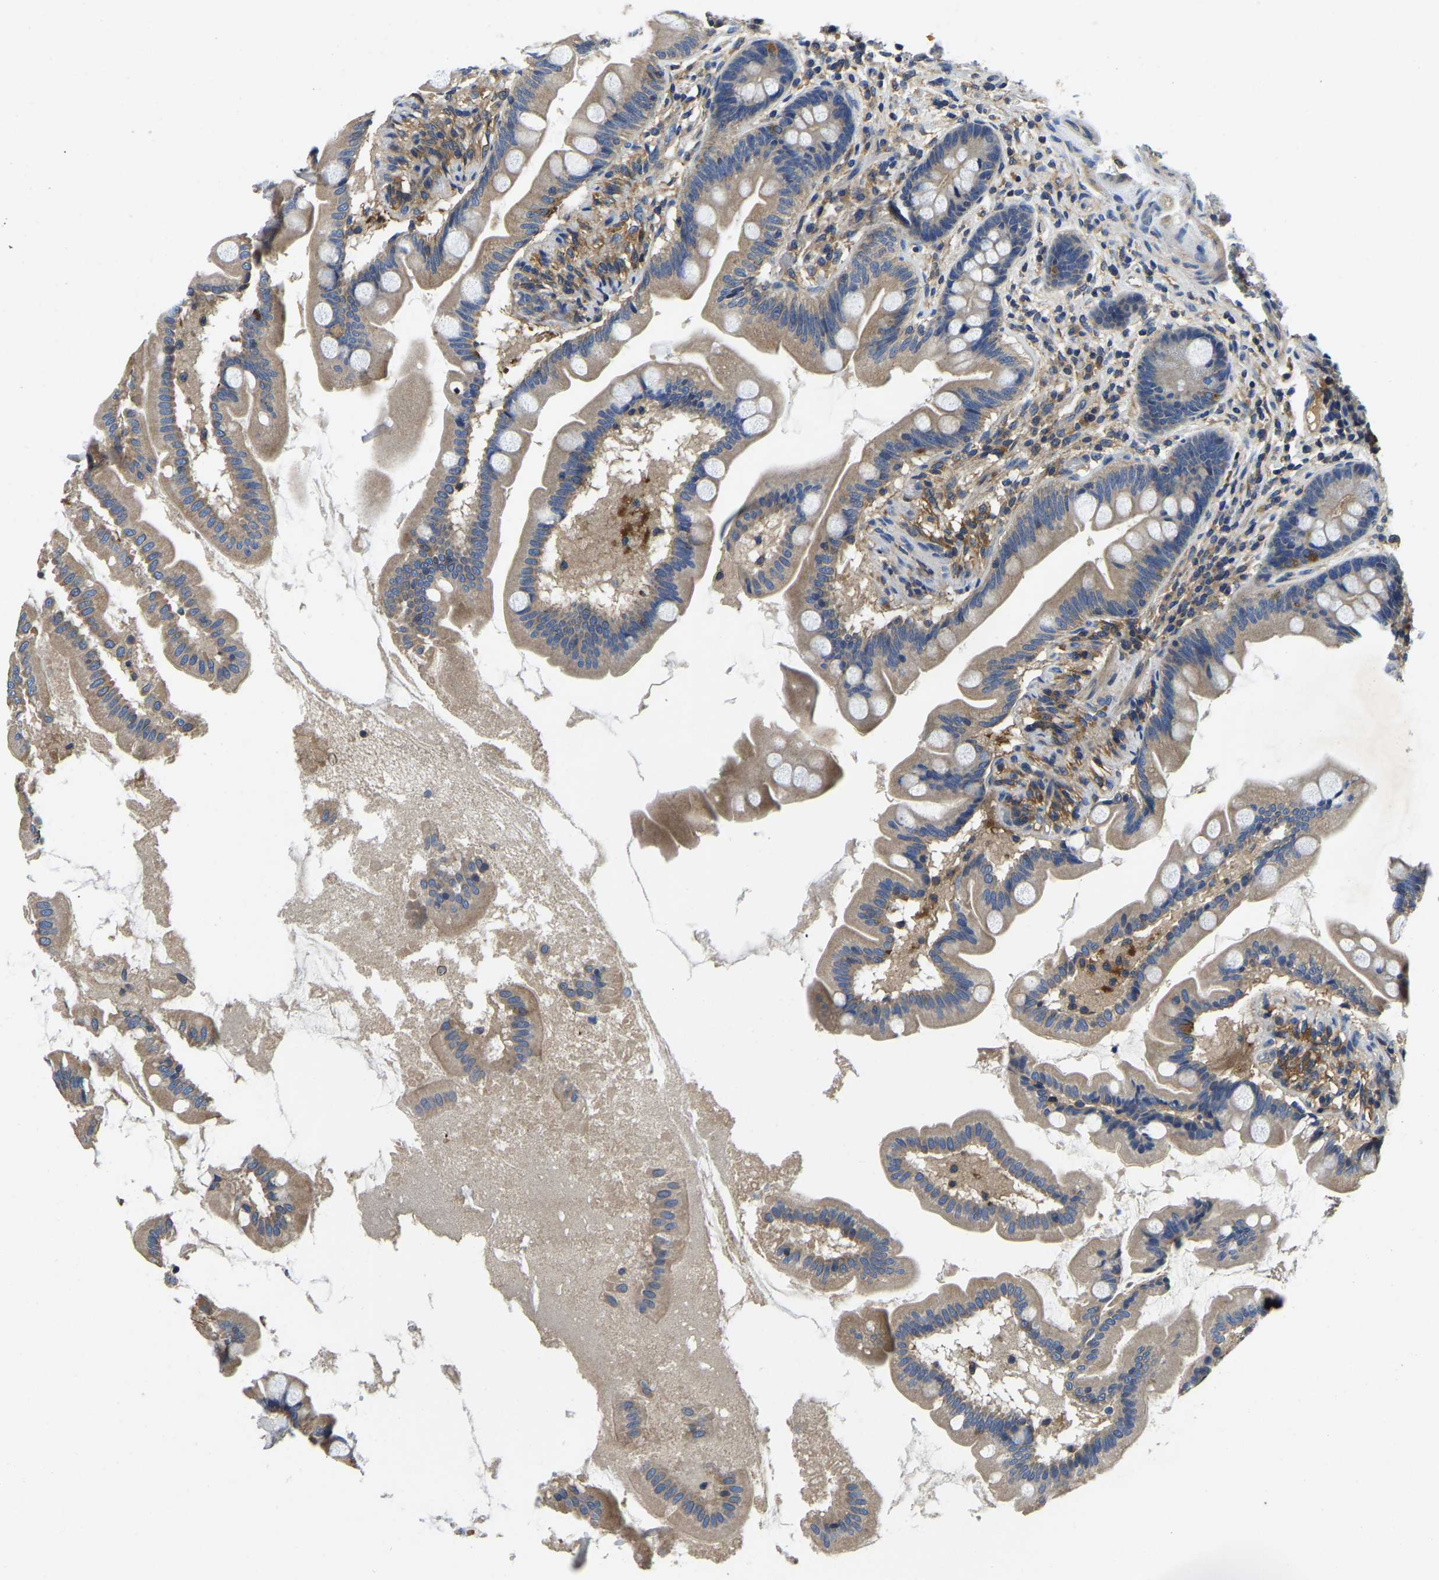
{"staining": {"intensity": "moderate", "quantity": ">75%", "location": "cytoplasmic/membranous"}, "tissue": "small intestine", "cell_type": "Glandular cells", "image_type": "normal", "snomed": [{"axis": "morphology", "description": "Normal tissue, NOS"}, {"axis": "topography", "description": "Small intestine"}], "caption": "DAB (3,3'-diaminobenzidine) immunohistochemical staining of benign human small intestine demonstrates moderate cytoplasmic/membranous protein expression in approximately >75% of glandular cells. (IHC, brightfield microscopy, high magnification).", "gene": "STAT2", "patient": {"sex": "female", "age": 56}}